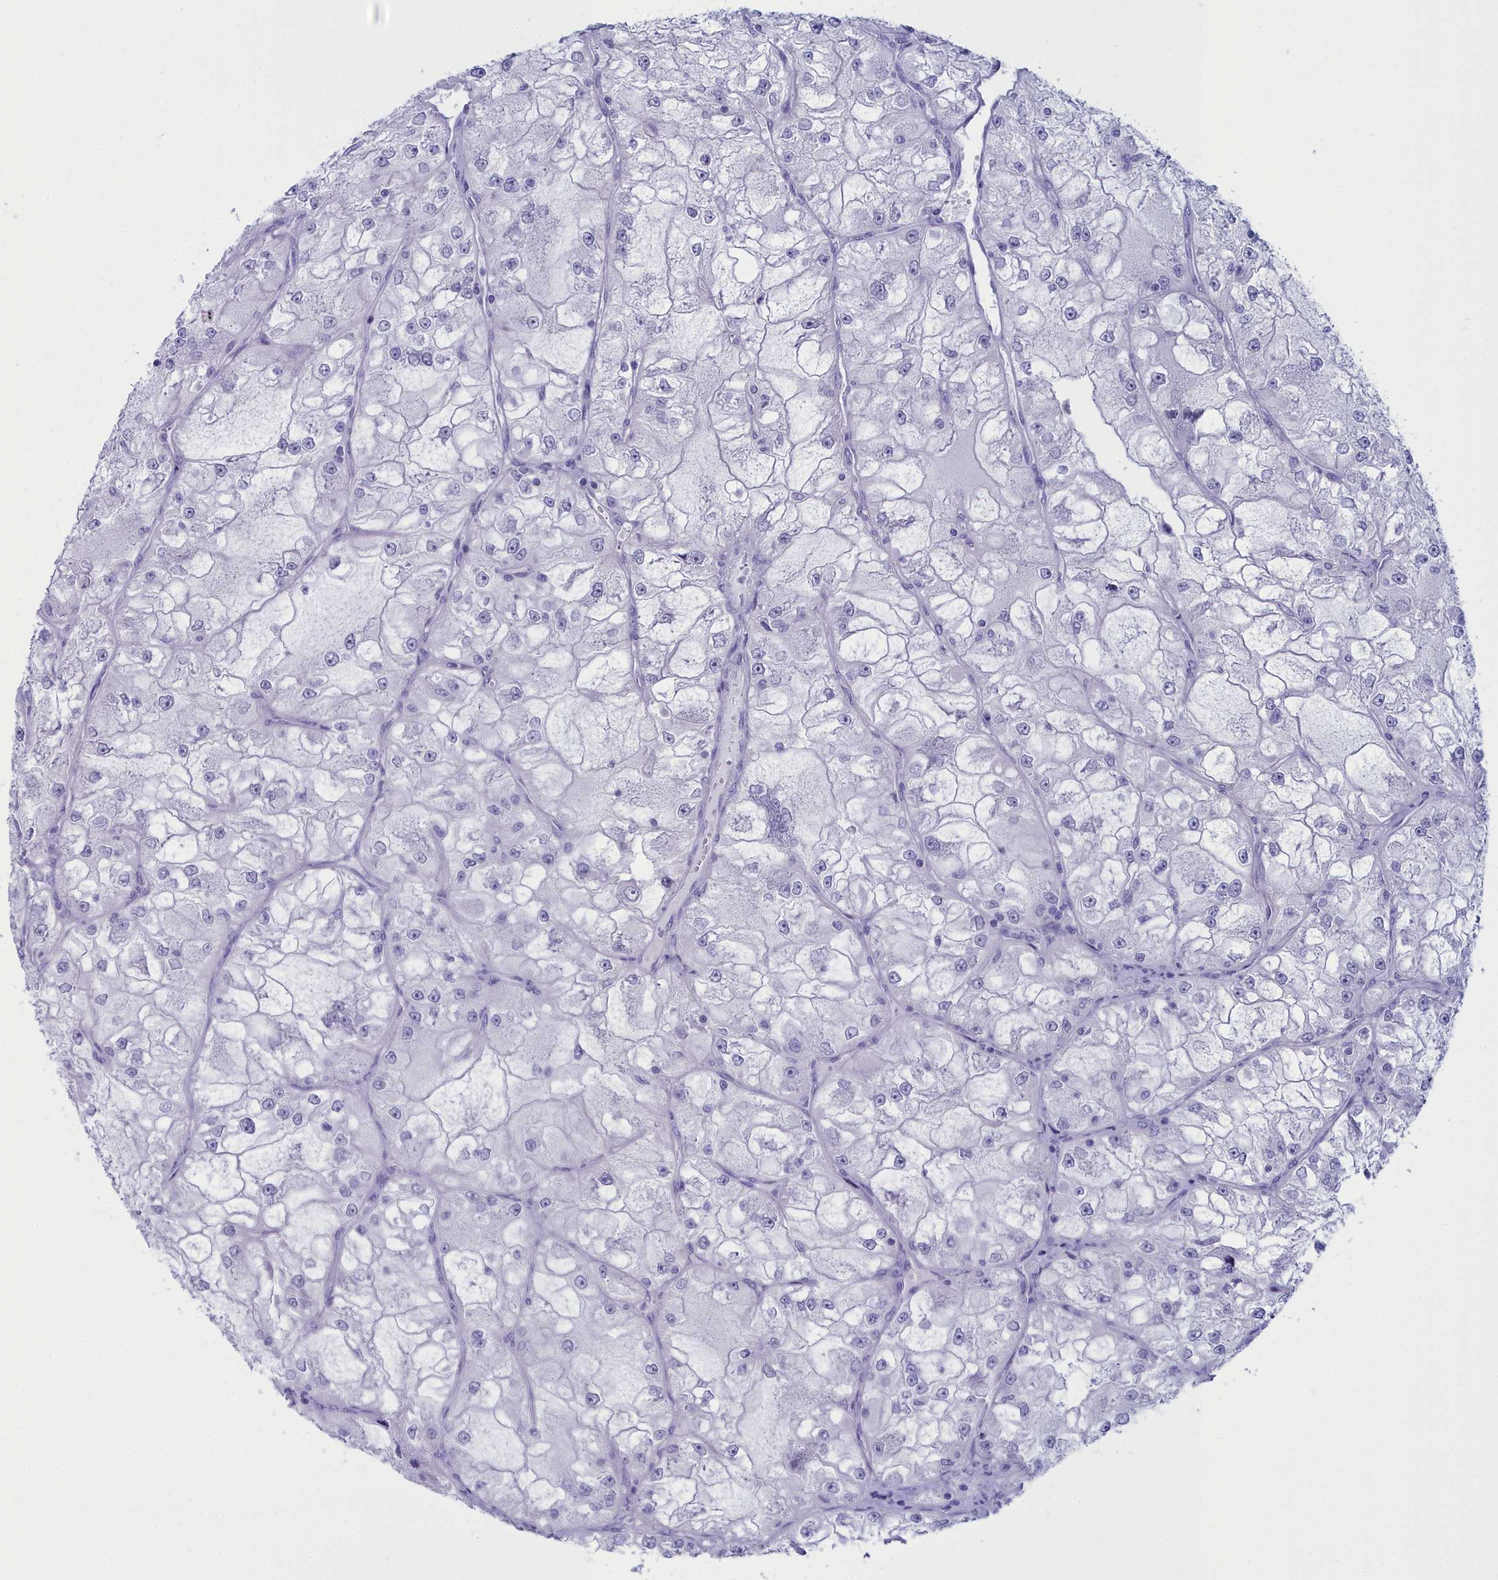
{"staining": {"intensity": "negative", "quantity": "none", "location": "none"}, "tissue": "renal cancer", "cell_type": "Tumor cells", "image_type": "cancer", "snomed": [{"axis": "morphology", "description": "Adenocarcinoma, NOS"}, {"axis": "topography", "description": "Kidney"}], "caption": "Tumor cells show no significant staining in renal adenocarcinoma. (DAB (3,3'-diaminobenzidine) immunohistochemistry visualized using brightfield microscopy, high magnification).", "gene": "MAP6", "patient": {"sex": "female", "age": 72}}